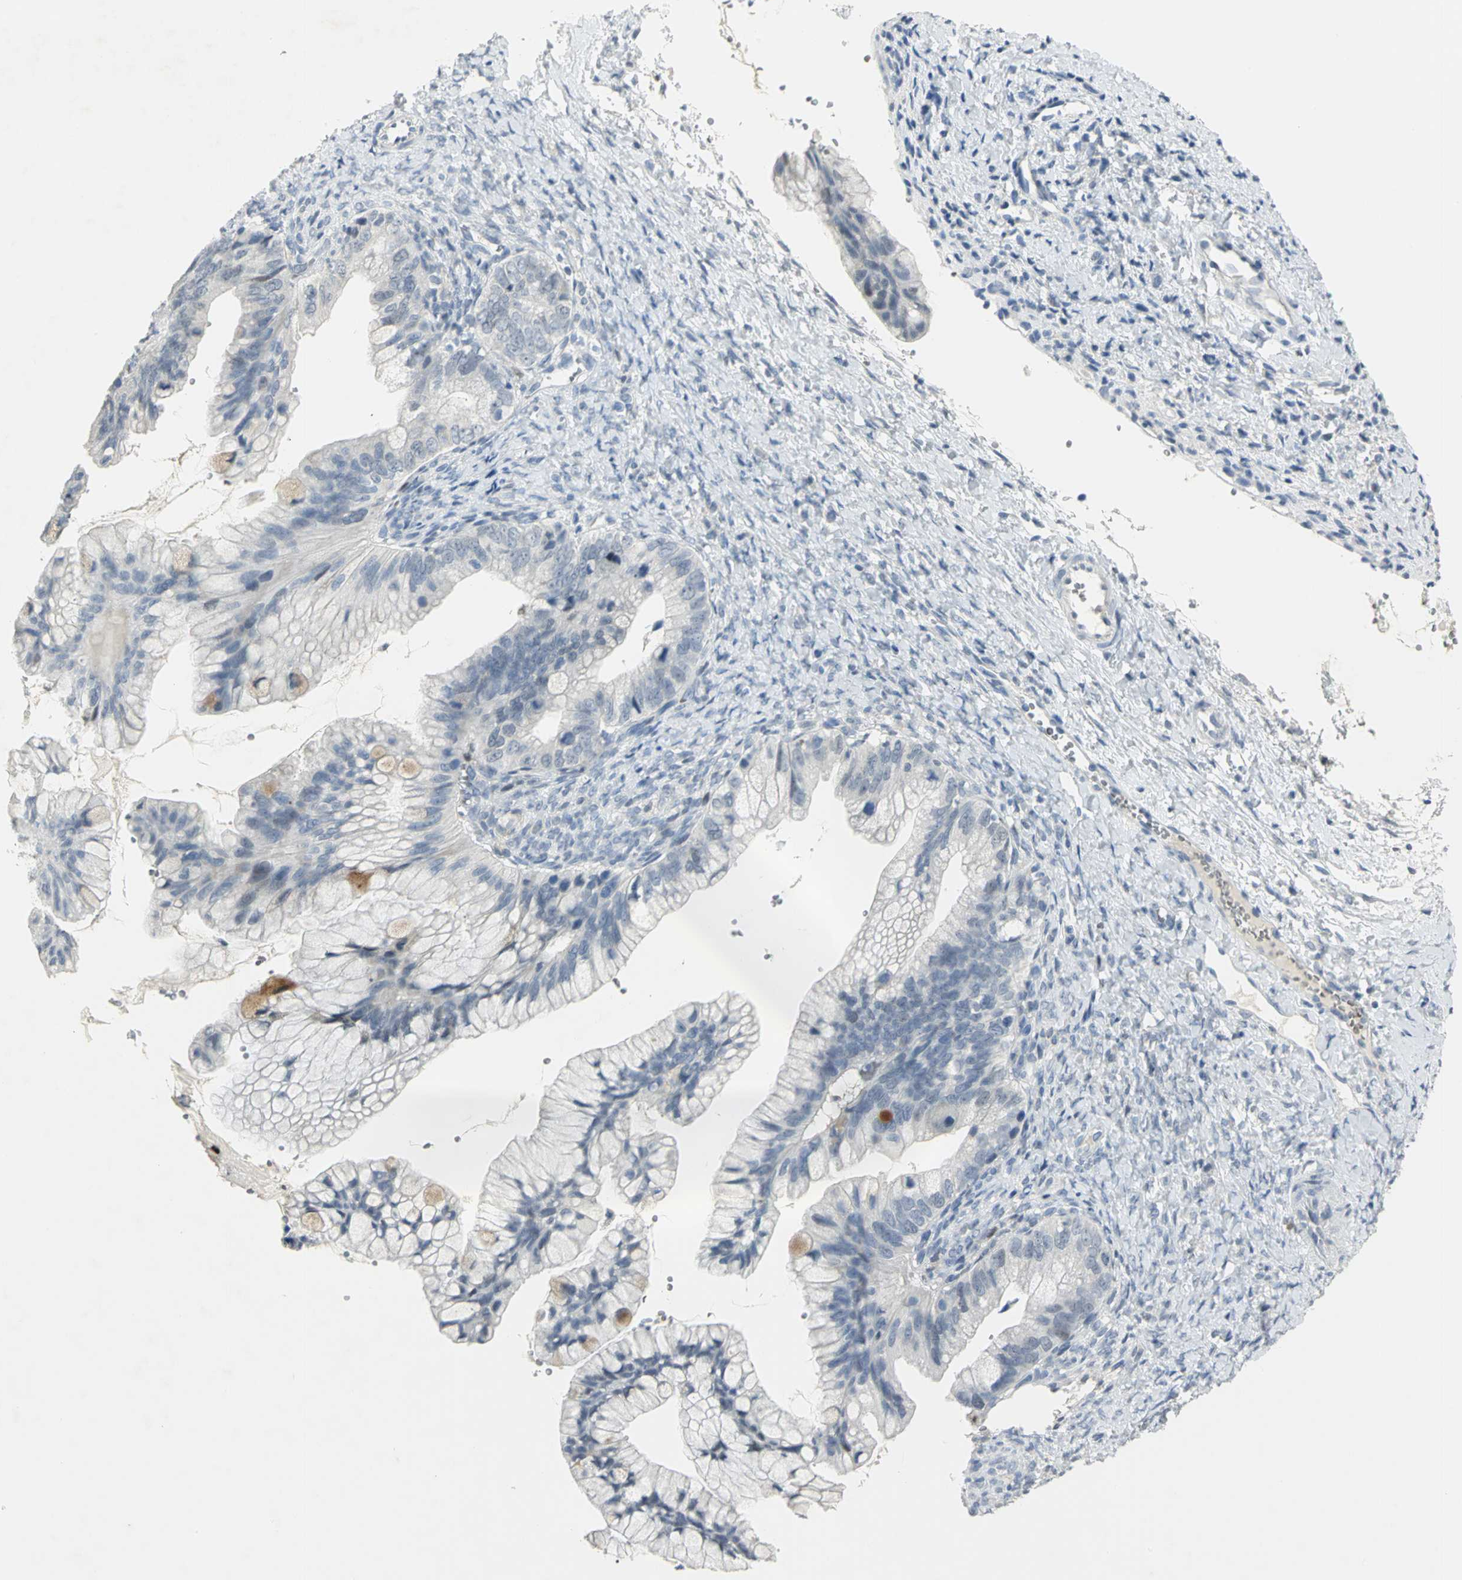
{"staining": {"intensity": "moderate", "quantity": "<25%", "location": "cytoplasmic/membranous"}, "tissue": "ovarian cancer", "cell_type": "Tumor cells", "image_type": "cancer", "snomed": [{"axis": "morphology", "description": "Cystadenocarcinoma, mucinous, NOS"}, {"axis": "topography", "description": "Ovary"}], "caption": "Moderate cytoplasmic/membranous staining for a protein is seen in about <25% of tumor cells of ovarian cancer (mucinous cystadenocarcinoma) using immunohistochemistry (IHC).", "gene": "BCL6", "patient": {"sex": "female", "age": 36}}